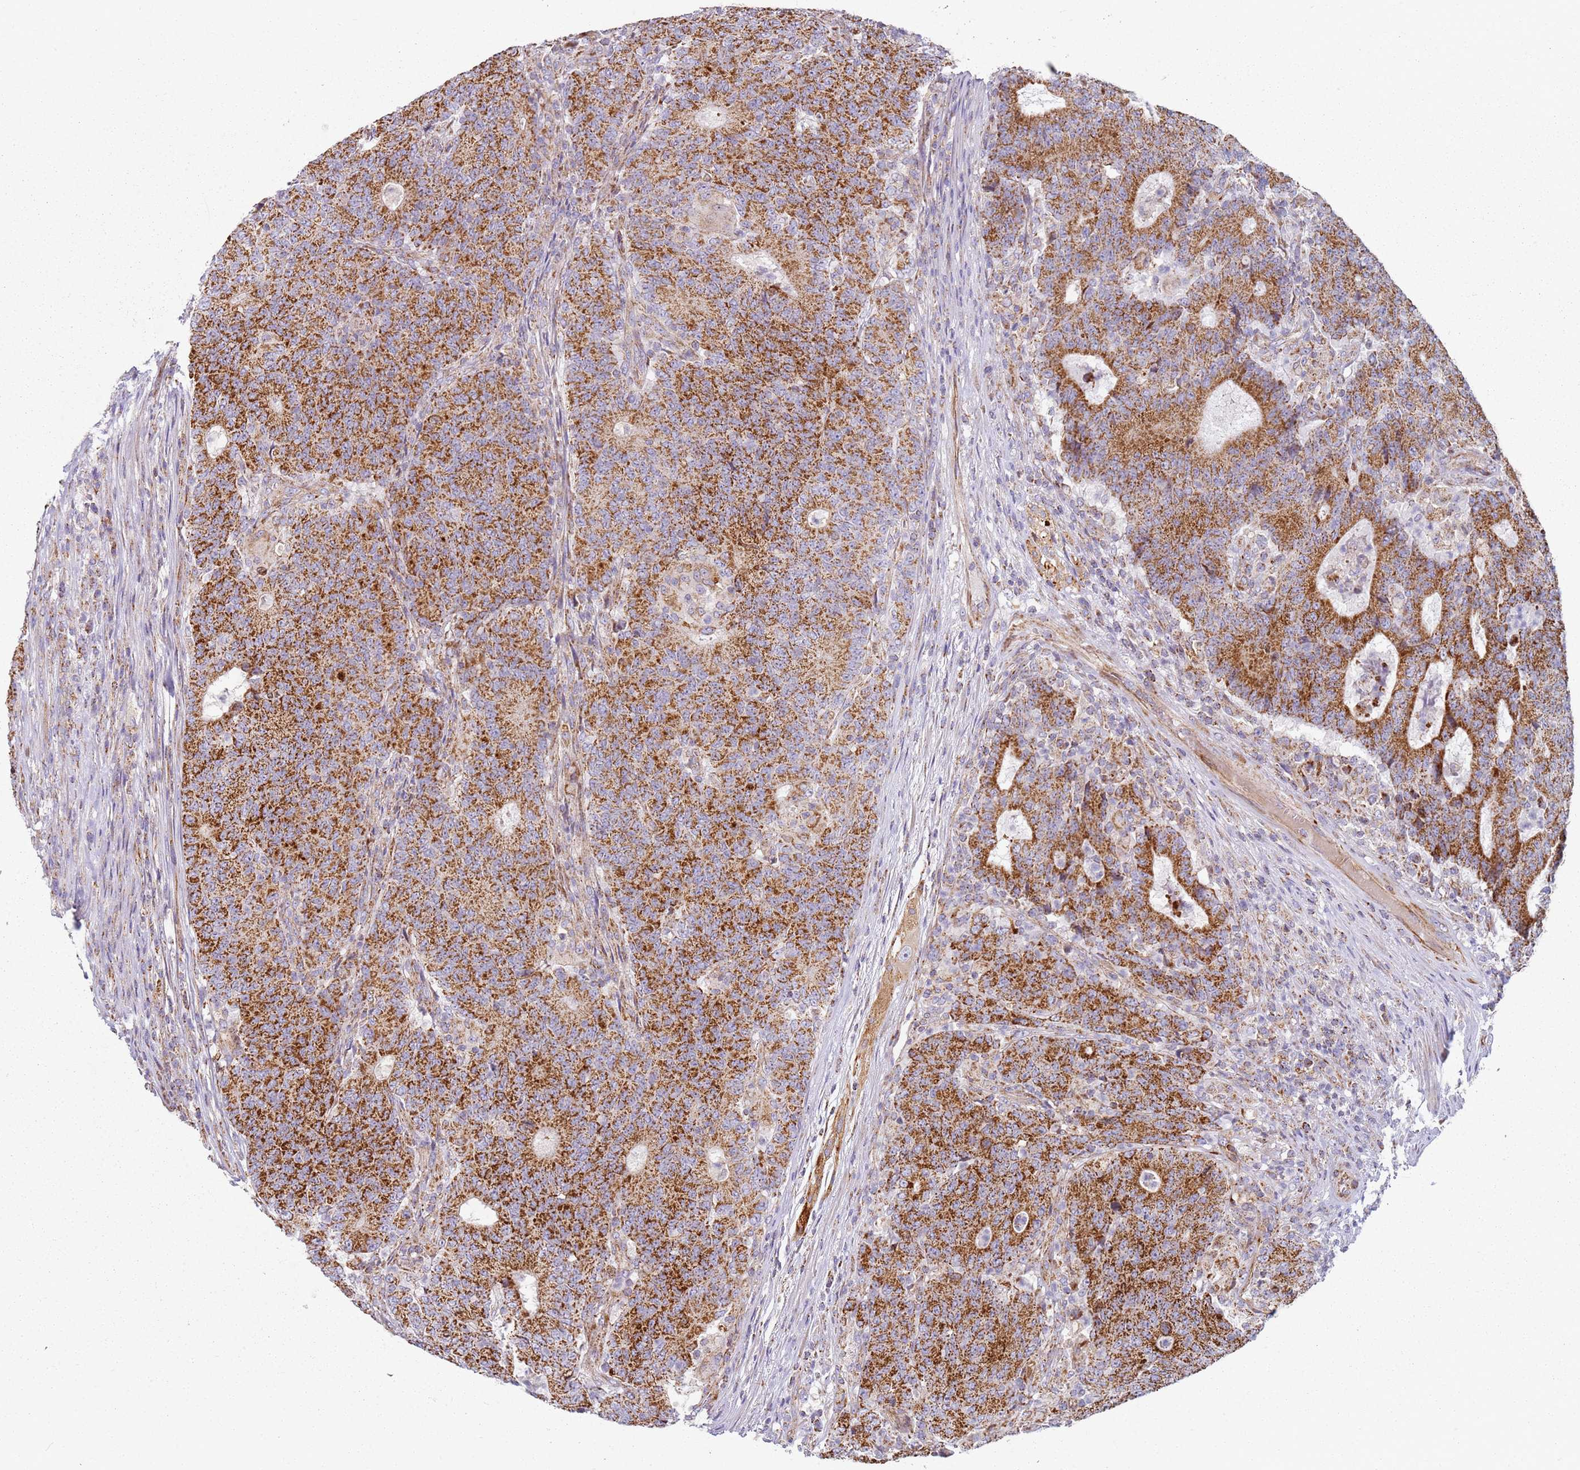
{"staining": {"intensity": "strong", "quantity": ">75%", "location": "cytoplasmic/membranous"}, "tissue": "colorectal cancer", "cell_type": "Tumor cells", "image_type": "cancer", "snomed": [{"axis": "morphology", "description": "Adenocarcinoma, NOS"}, {"axis": "topography", "description": "Colon"}], "caption": "Human colorectal cancer stained with a brown dye displays strong cytoplasmic/membranous positive staining in approximately >75% of tumor cells.", "gene": "ALS2", "patient": {"sex": "female", "age": 75}}